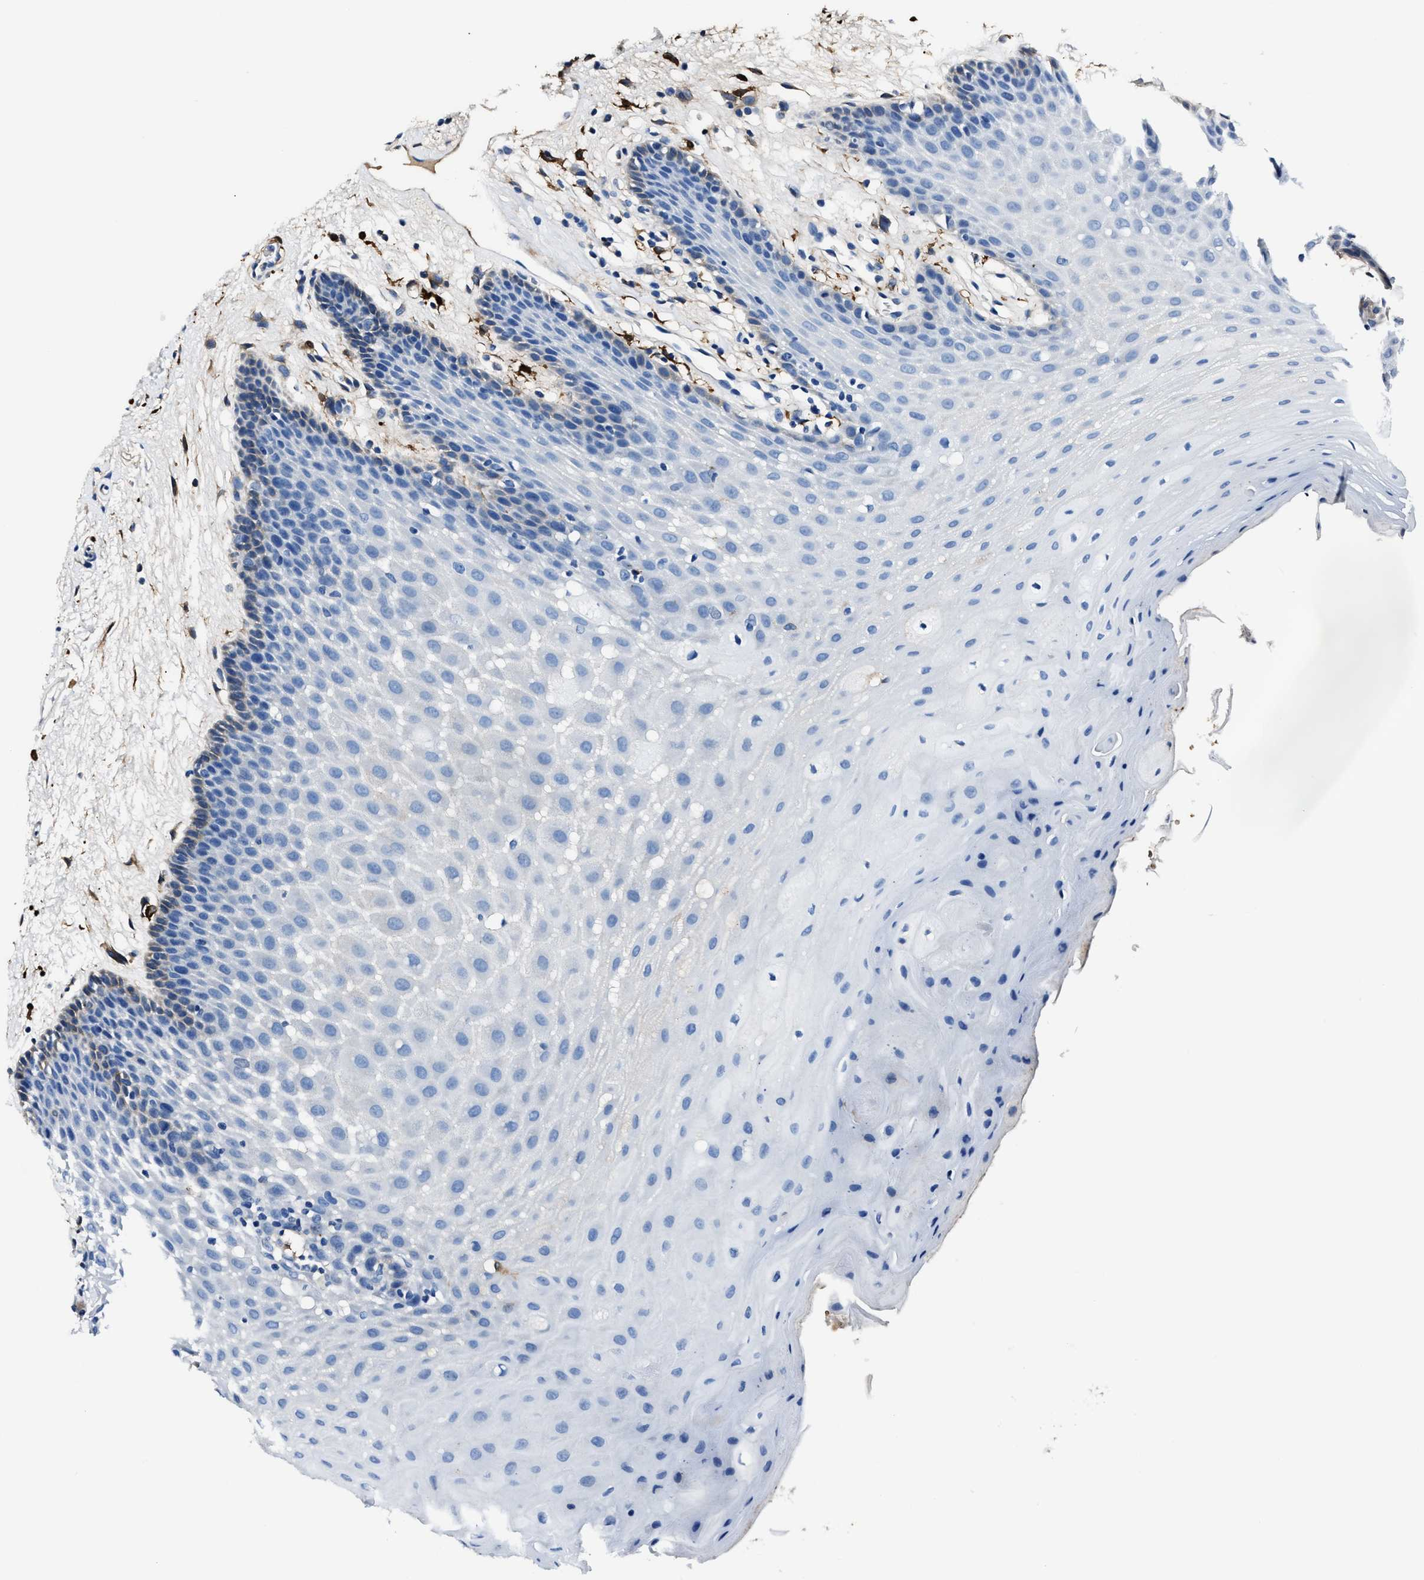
{"staining": {"intensity": "moderate", "quantity": "<25%", "location": "cytoplasmic/membranous"}, "tissue": "oral mucosa", "cell_type": "Squamous epithelial cells", "image_type": "normal", "snomed": [{"axis": "morphology", "description": "Normal tissue, NOS"}, {"axis": "morphology", "description": "Squamous cell carcinoma, NOS"}, {"axis": "topography", "description": "Oral tissue"}, {"axis": "topography", "description": "Head-Neck"}], "caption": "The histopathology image shows immunohistochemical staining of unremarkable oral mucosa. There is moderate cytoplasmic/membranous positivity is present in approximately <25% of squamous epithelial cells. The protein of interest is stained brown, and the nuclei are stained in blue (DAB (3,3'-diaminobenzidine) IHC with brightfield microscopy, high magnification).", "gene": "FTL", "patient": {"sex": "male", "age": 71}}